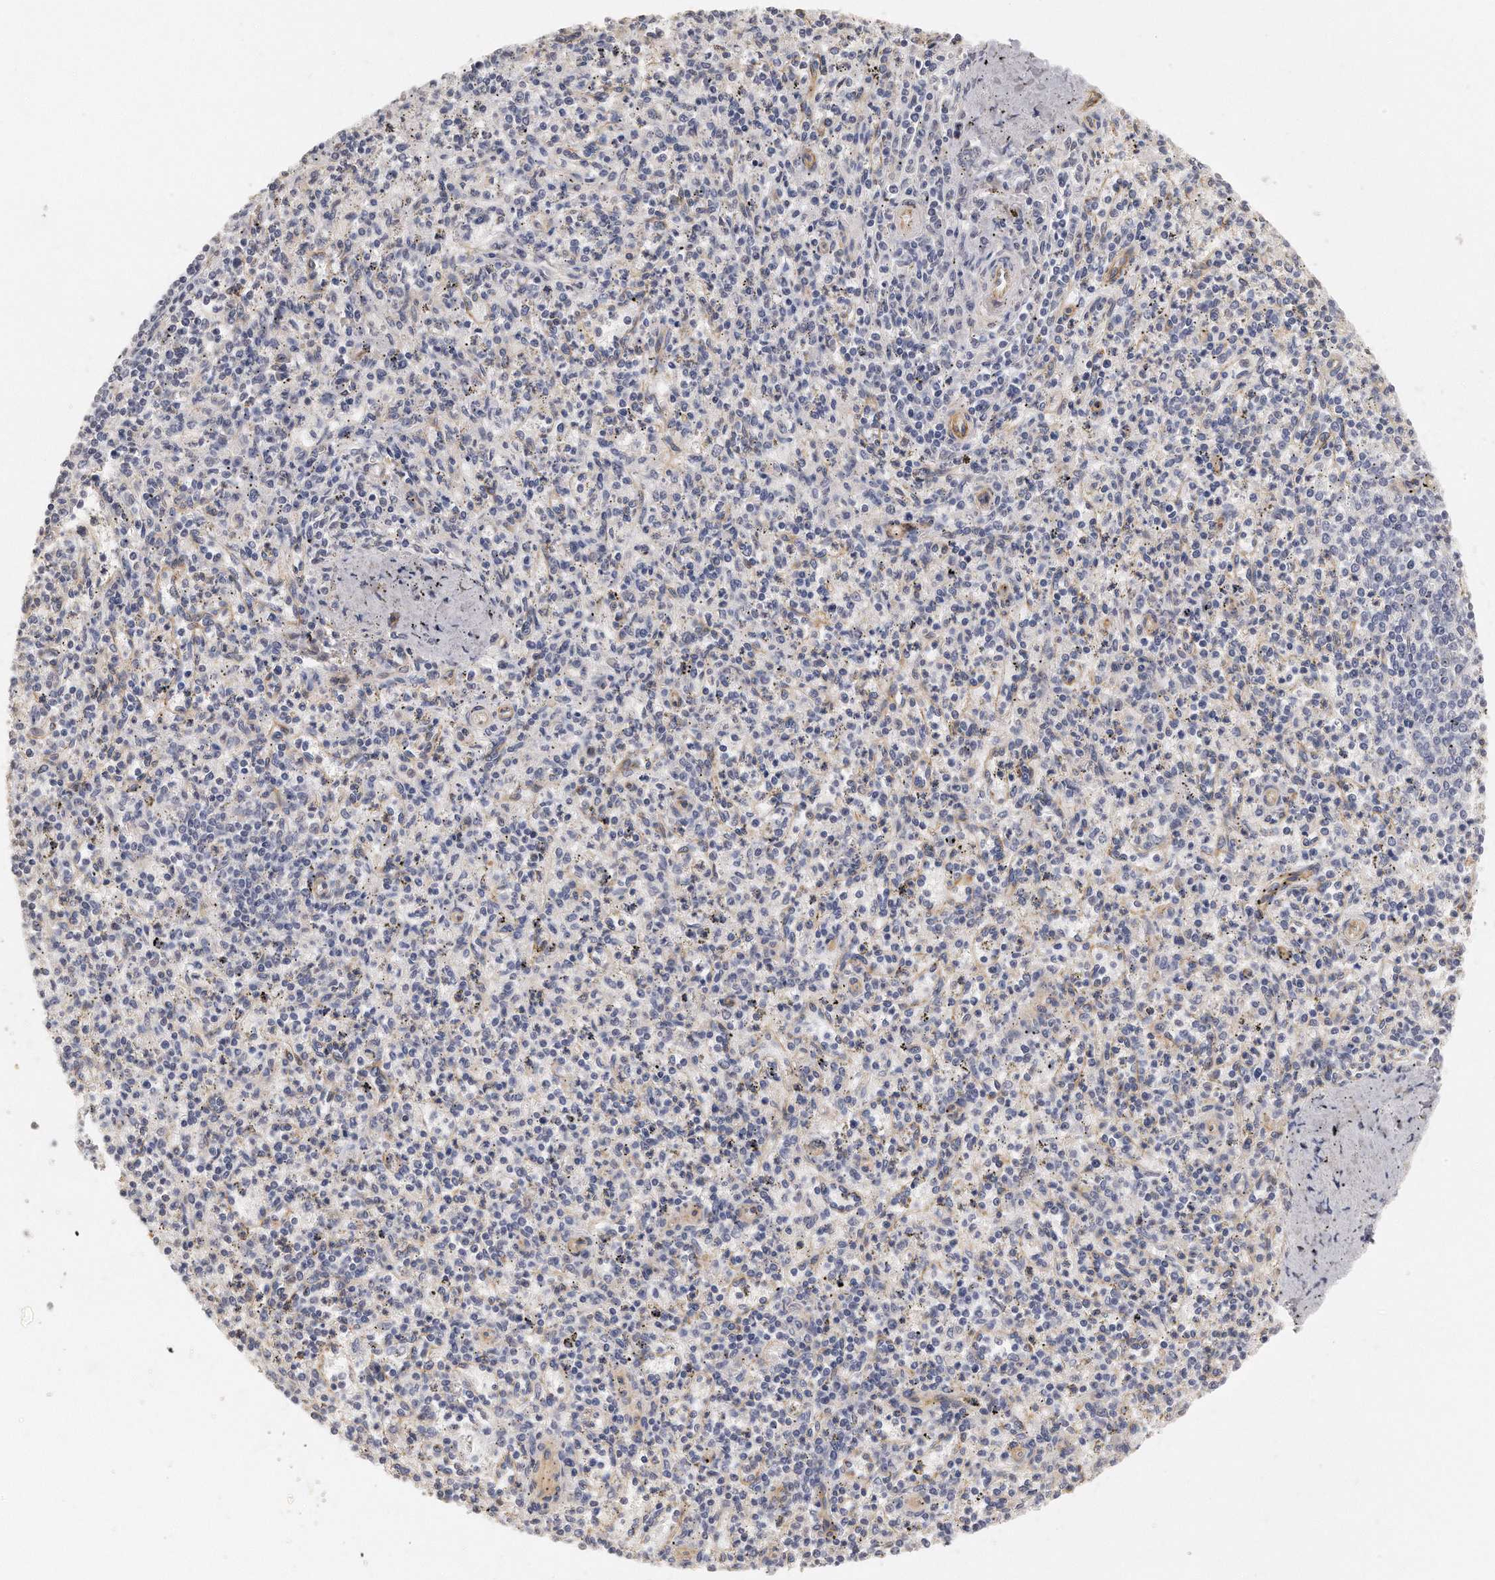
{"staining": {"intensity": "negative", "quantity": "none", "location": "none"}, "tissue": "spleen", "cell_type": "Cells in red pulp", "image_type": "normal", "snomed": [{"axis": "morphology", "description": "Normal tissue, NOS"}, {"axis": "topography", "description": "Spleen"}], "caption": "Immunohistochemistry of benign spleen reveals no staining in cells in red pulp. (Brightfield microscopy of DAB immunohistochemistry (IHC) at high magnification).", "gene": "CHST7", "patient": {"sex": "male", "age": 72}}